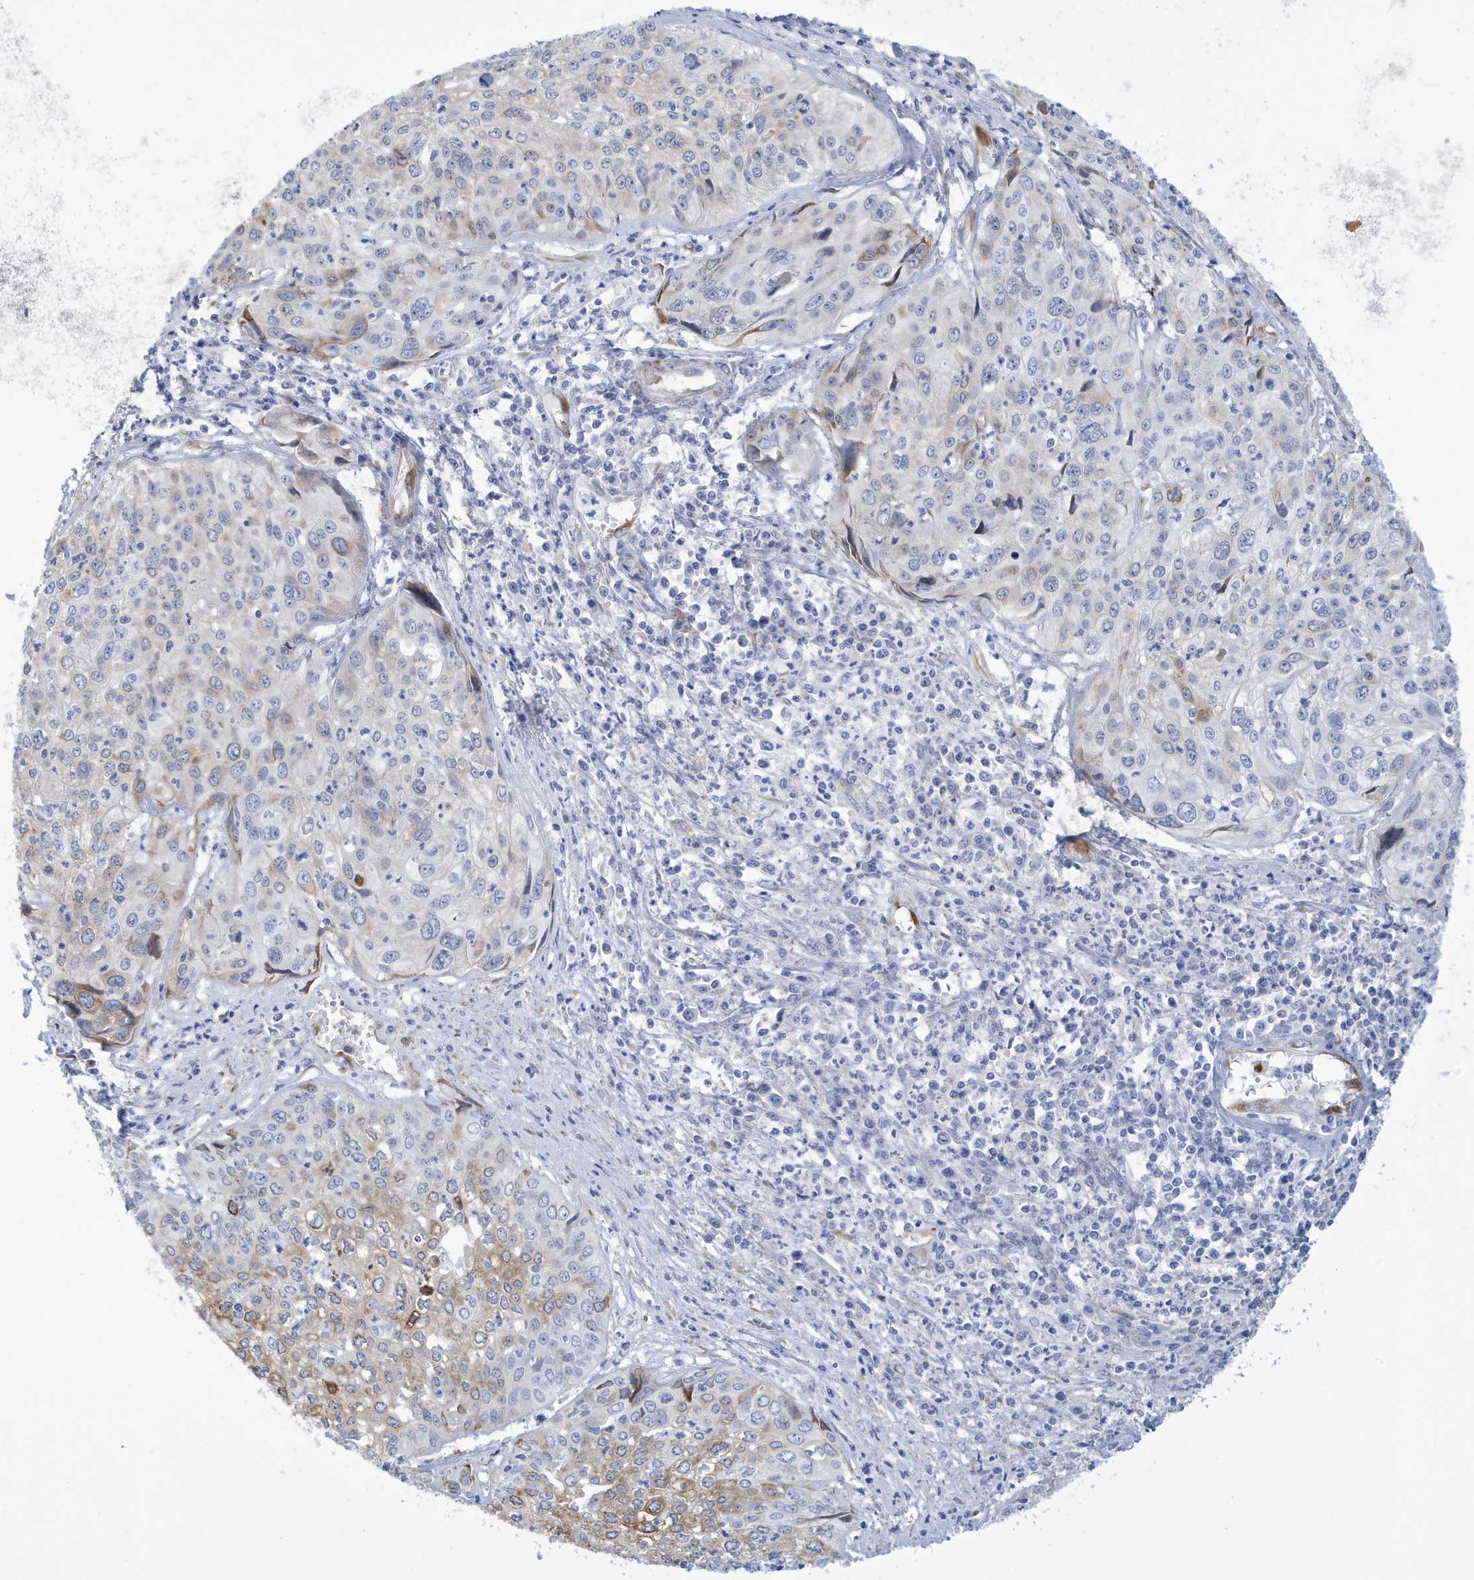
{"staining": {"intensity": "weak", "quantity": "<25%", "location": "cytoplasmic/membranous"}, "tissue": "cervical cancer", "cell_type": "Tumor cells", "image_type": "cancer", "snomed": [{"axis": "morphology", "description": "Squamous cell carcinoma, NOS"}, {"axis": "topography", "description": "Cervix"}], "caption": "This is an immunohistochemistry (IHC) histopathology image of cervical cancer. There is no staining in tumor cells.", "gene": "SEMA3F", "patient": {"sex": "female", "age": 31}}